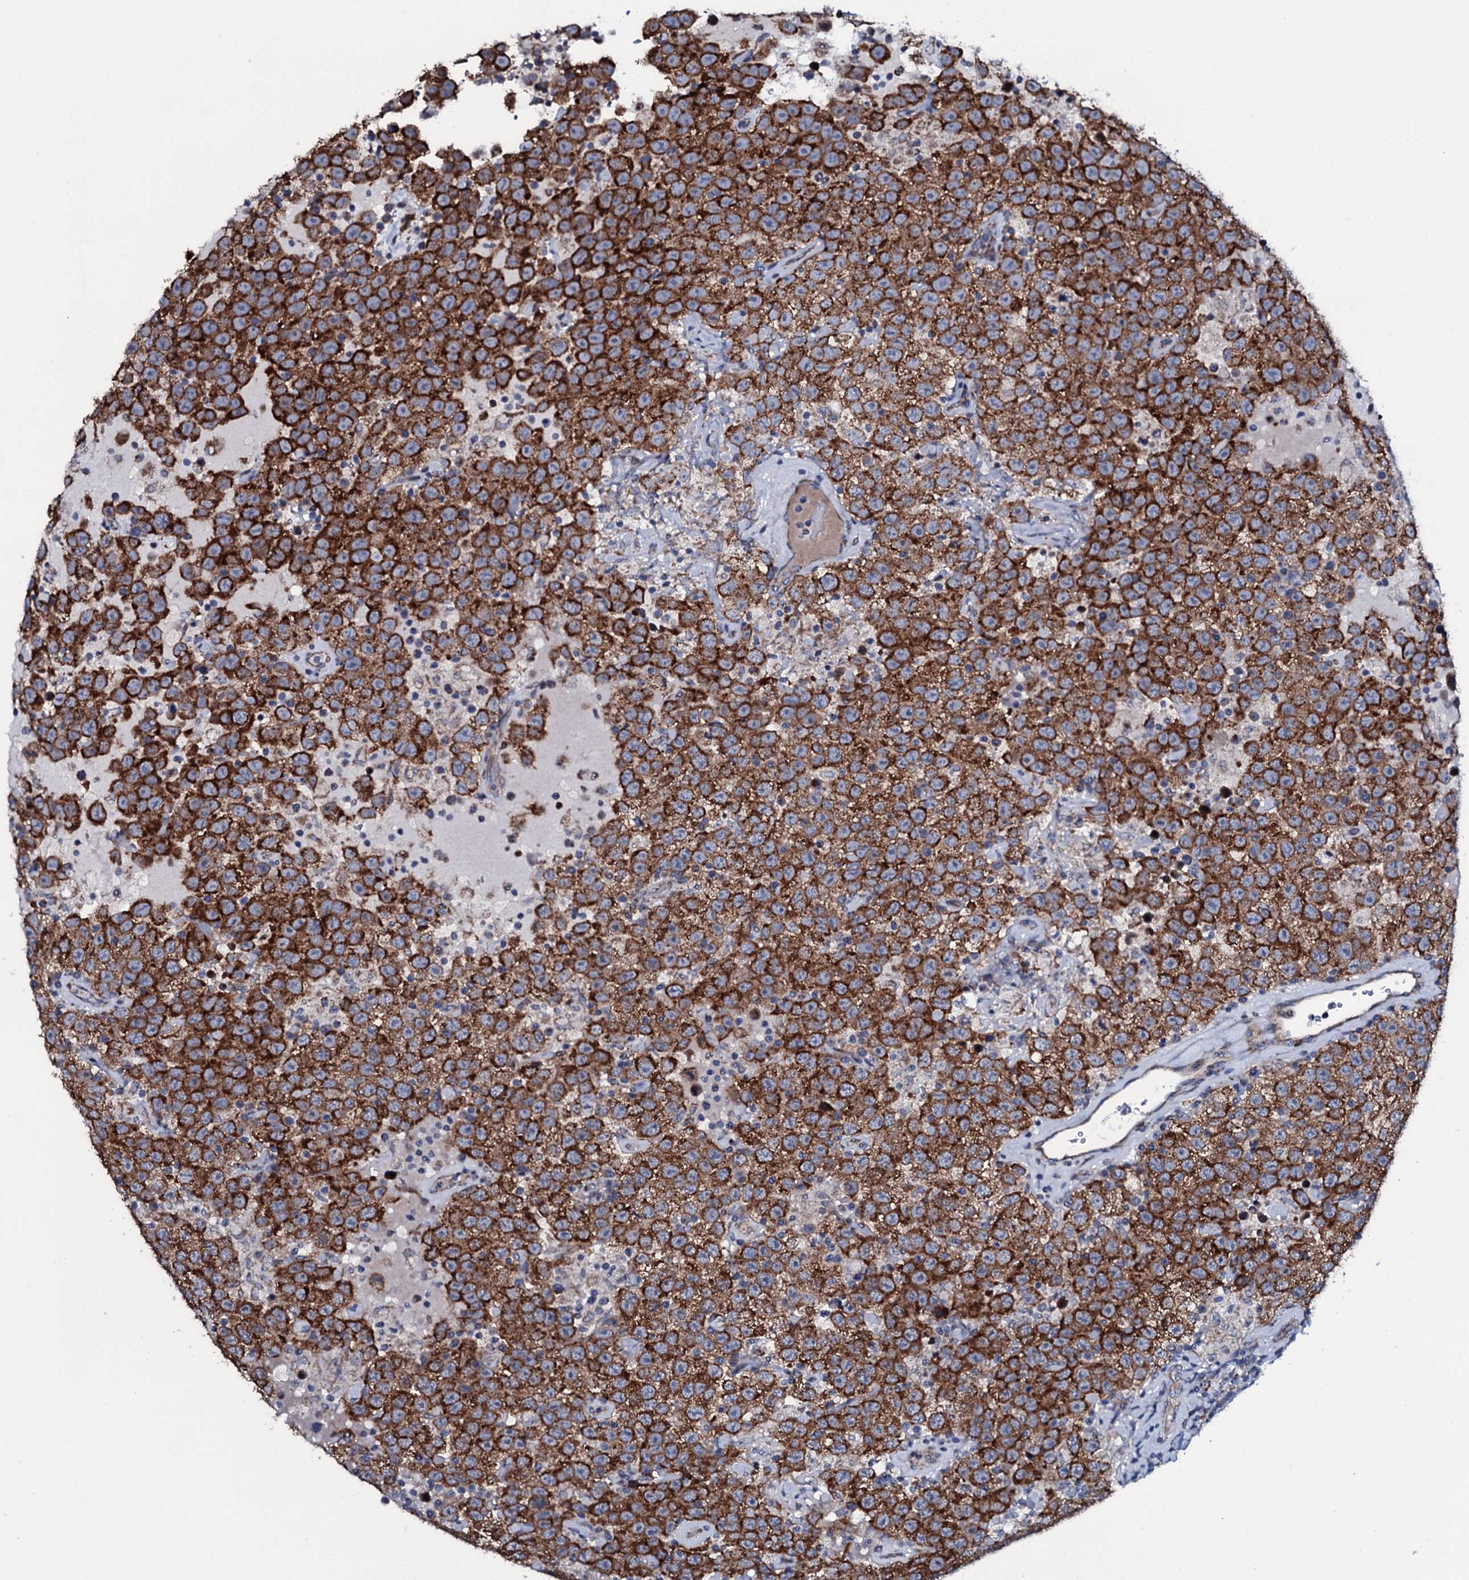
{"staining": {"intensity": "strong", "quantity": ">75%", "location": "cytoplasmic/membranous"}, "tissue": "testis cancer", "cell_type": "Tumor cells", "image_type": "cancer", "snomed": [{"axis": "morphology", "description": "Seminoma, NOS"}, {"axis": "topography", "description": "Testis"}], "caption": "Brown immunohistochemical staining in human testis cancer (seminoma) exhibits strong cytoplasmic/membranous expression in approximately >75% of tumor cells.", "gene": "WIPF3", "patient": {"sex": "male", "age": 41}}